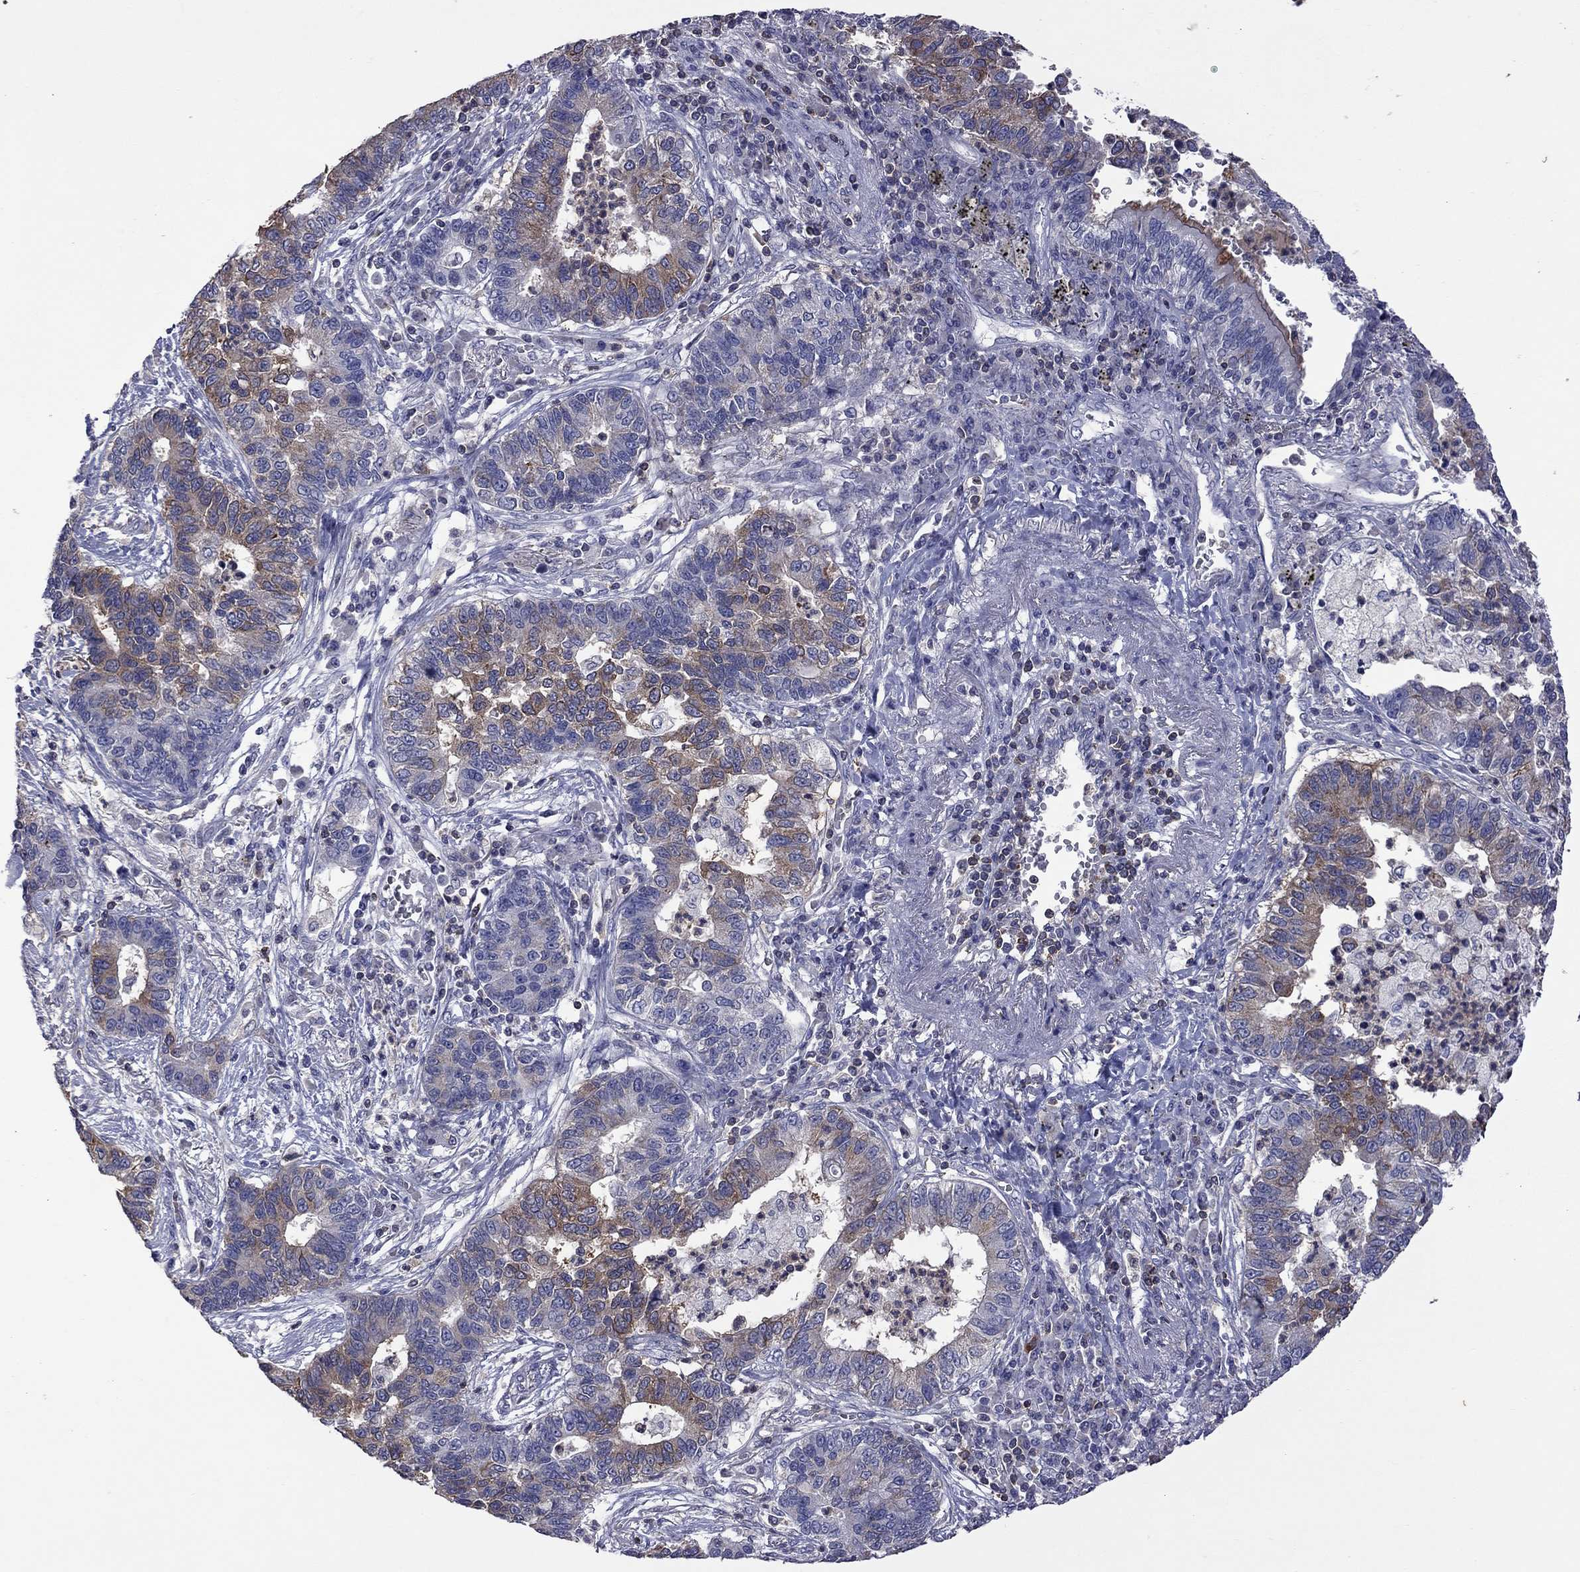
{"staining": {"intensity": "moderate", "quantity": "25%-75%", "location": "cytoplasmic/membranous"}, "tissue": "lung cancer", "cell_type": "Tumor cells", "image_type": "cancer", "snomed": [{"axis": "morphology", "description": "Adenocarcinoma, NOS"}, {"axis": "topography", "description": "Lung"}], "caption": "Immunohistochemical staining of human lung cancer (adenocarcinoma) reveals medium levels of moderate cytoplasmic/membranous expression in about 25%-75% of tumor cells.", "gene": "IPCEF1", "patient": {"sex": "female", "age": 57}}